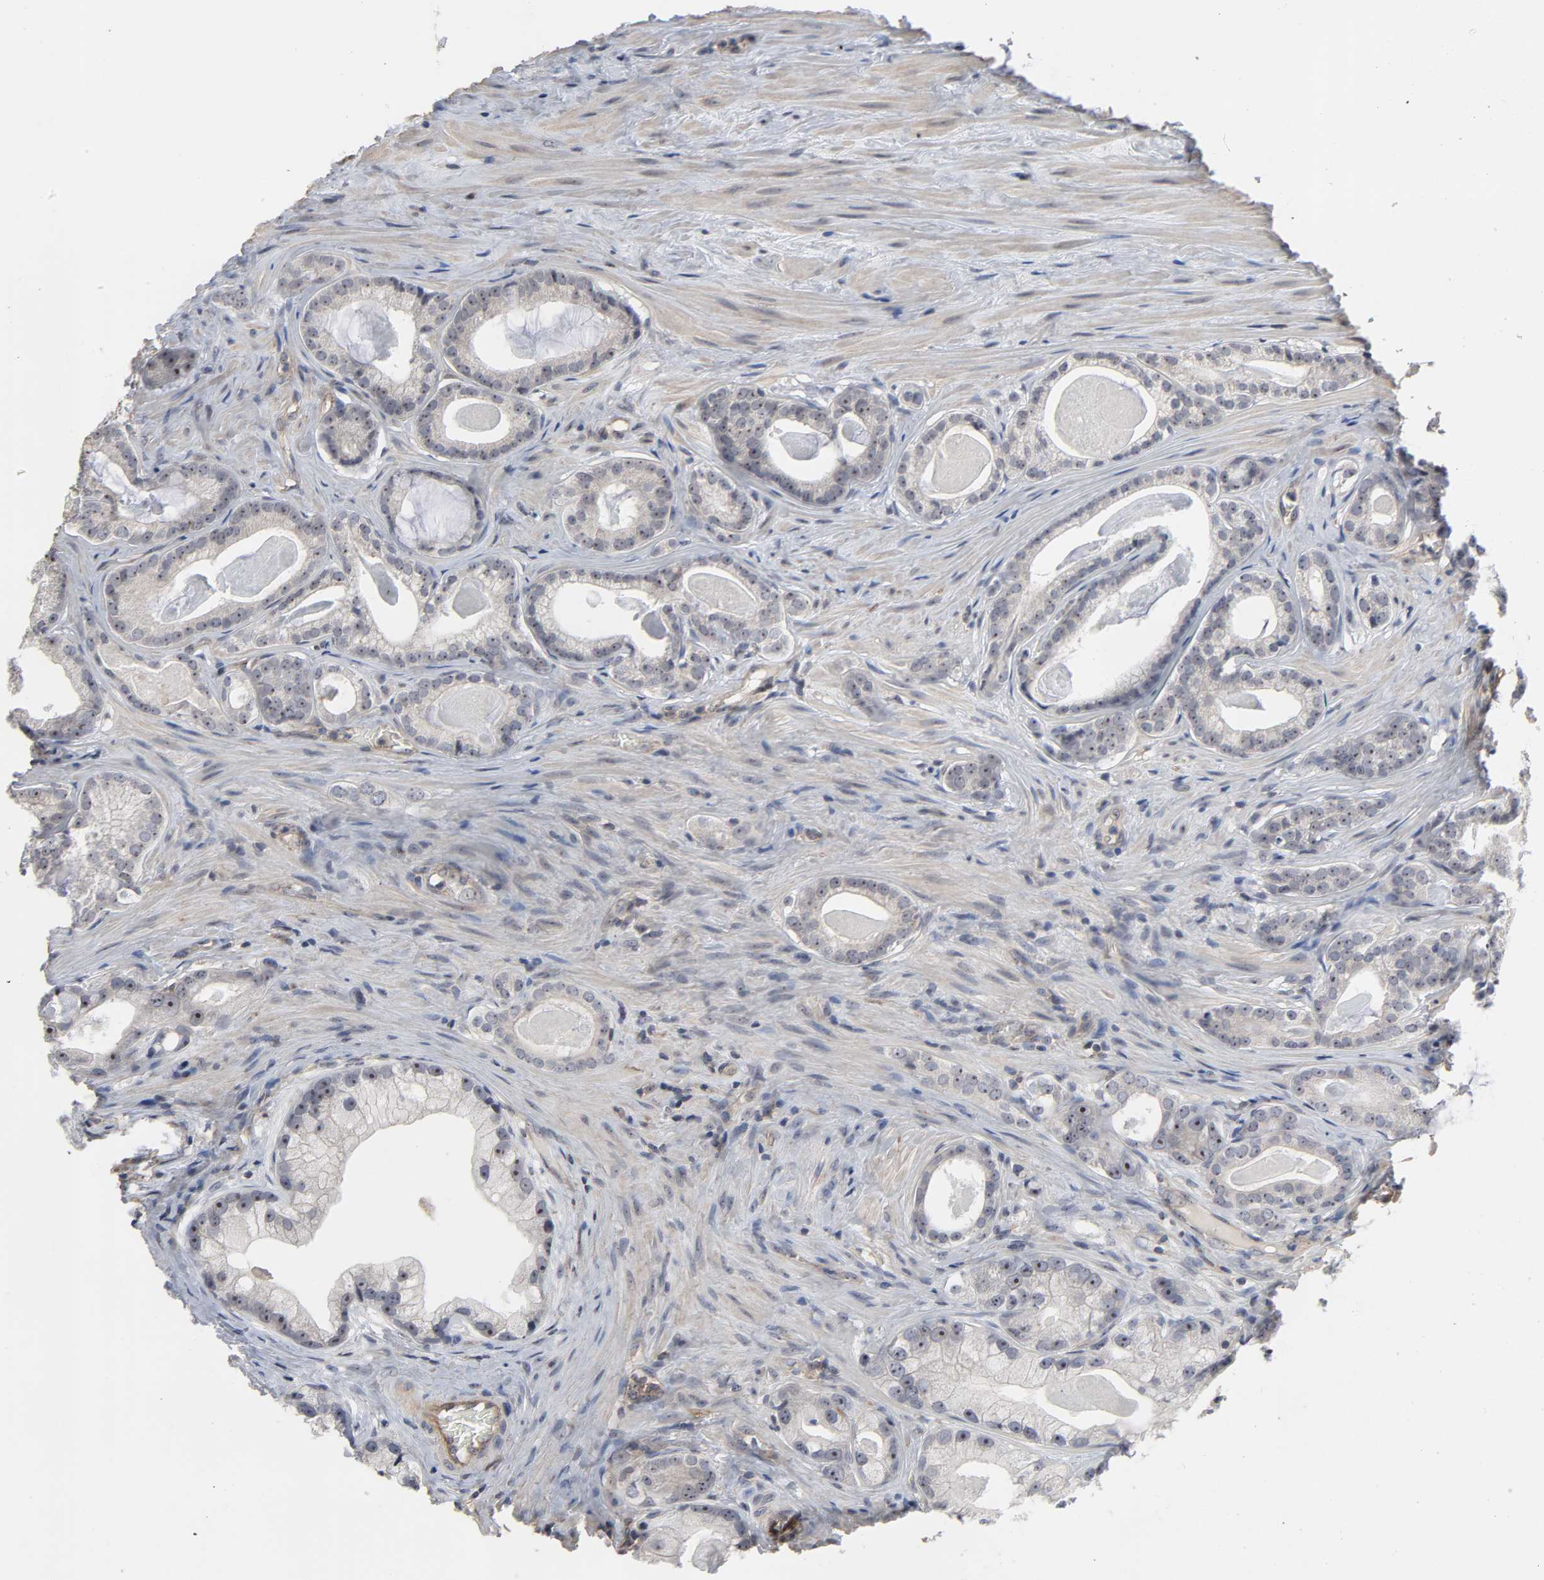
{"staining": {"intensity": "weak", "quantity": "<25%", "location": "cytoplasmic/membranous,nuclear"}, "tissue": "prostate cancer", "cell_type": "Tumor cells", "image_type": "cancer", "snomed": [{"axis": "morphology", "description": "Adenocarcinoma, Low grade"}, {"axis": "topography", "description": "Prostate"}], "caption": "IHC image of neoplastic tissue: human prostate cancer stained with DAB (3,3'-diaminobenzidine) reveals no significant protein positivity in tumor cells.", "gene": "DDX10", "patient": {"sex": "male", "age": 59}}